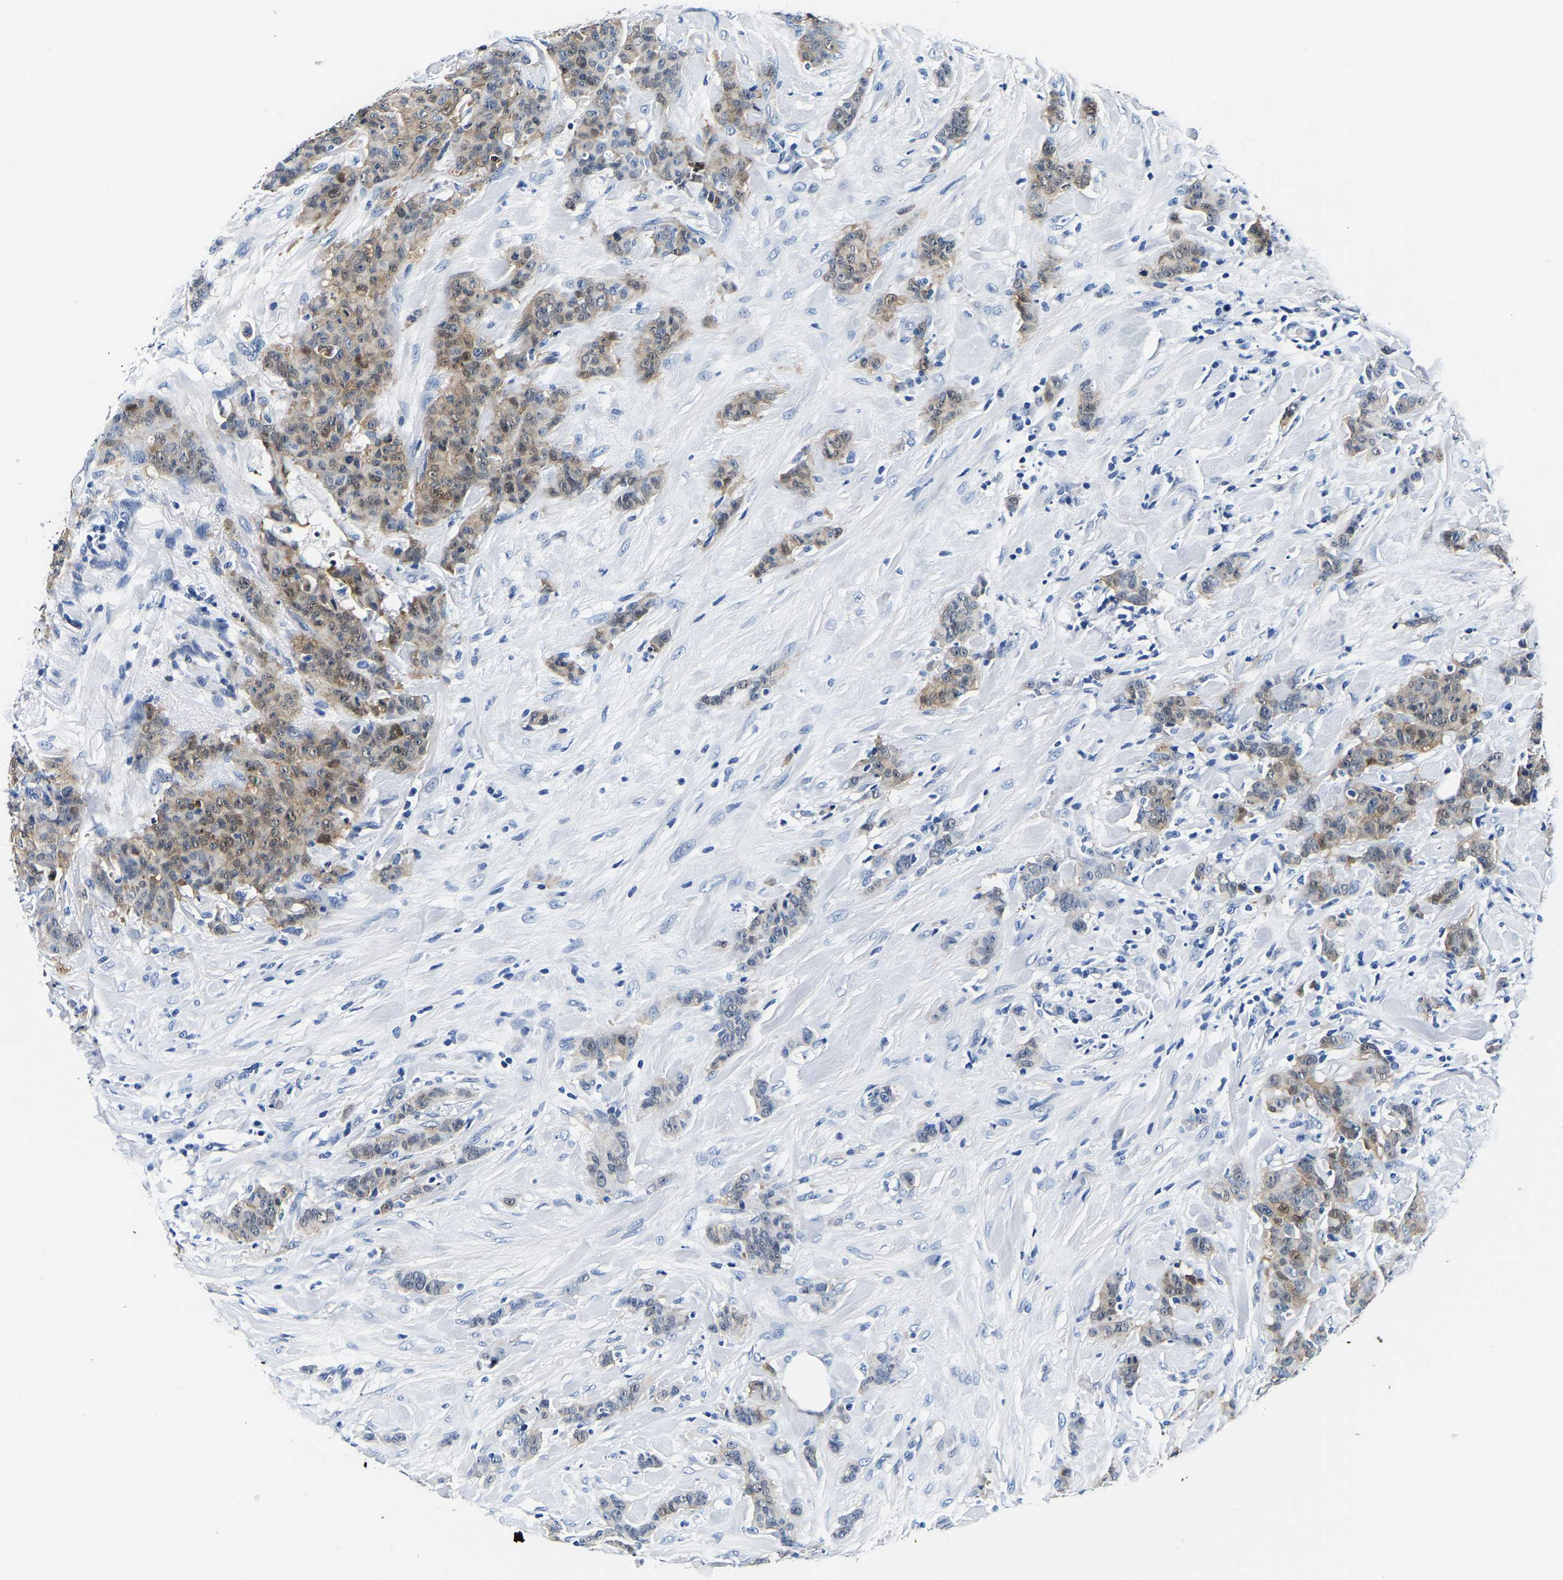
{"staining": {"intensity": "weak", "quantity": "25%-75%", "location": "cytoplasmic/membranous"}, "tissue": "breast cancer", "cell_type": "Tumor cells", "image_type": "cancer", "snomed": [{"axis": "morphology", "description": "Normal tissue, NOS"}, {"axis": "morphology", "description": "Duct carcinoma"}, {"axis": "topography", "description": "Breast"}], "caption": "Protein staining of invasive ductal carcinoma (breast) tissue shows weak cytoplasmic/membranous positivity in about 25%-75% of tumor cells.", "gene": "S100A13", "patient": {"sex": "female", "age": 40}}